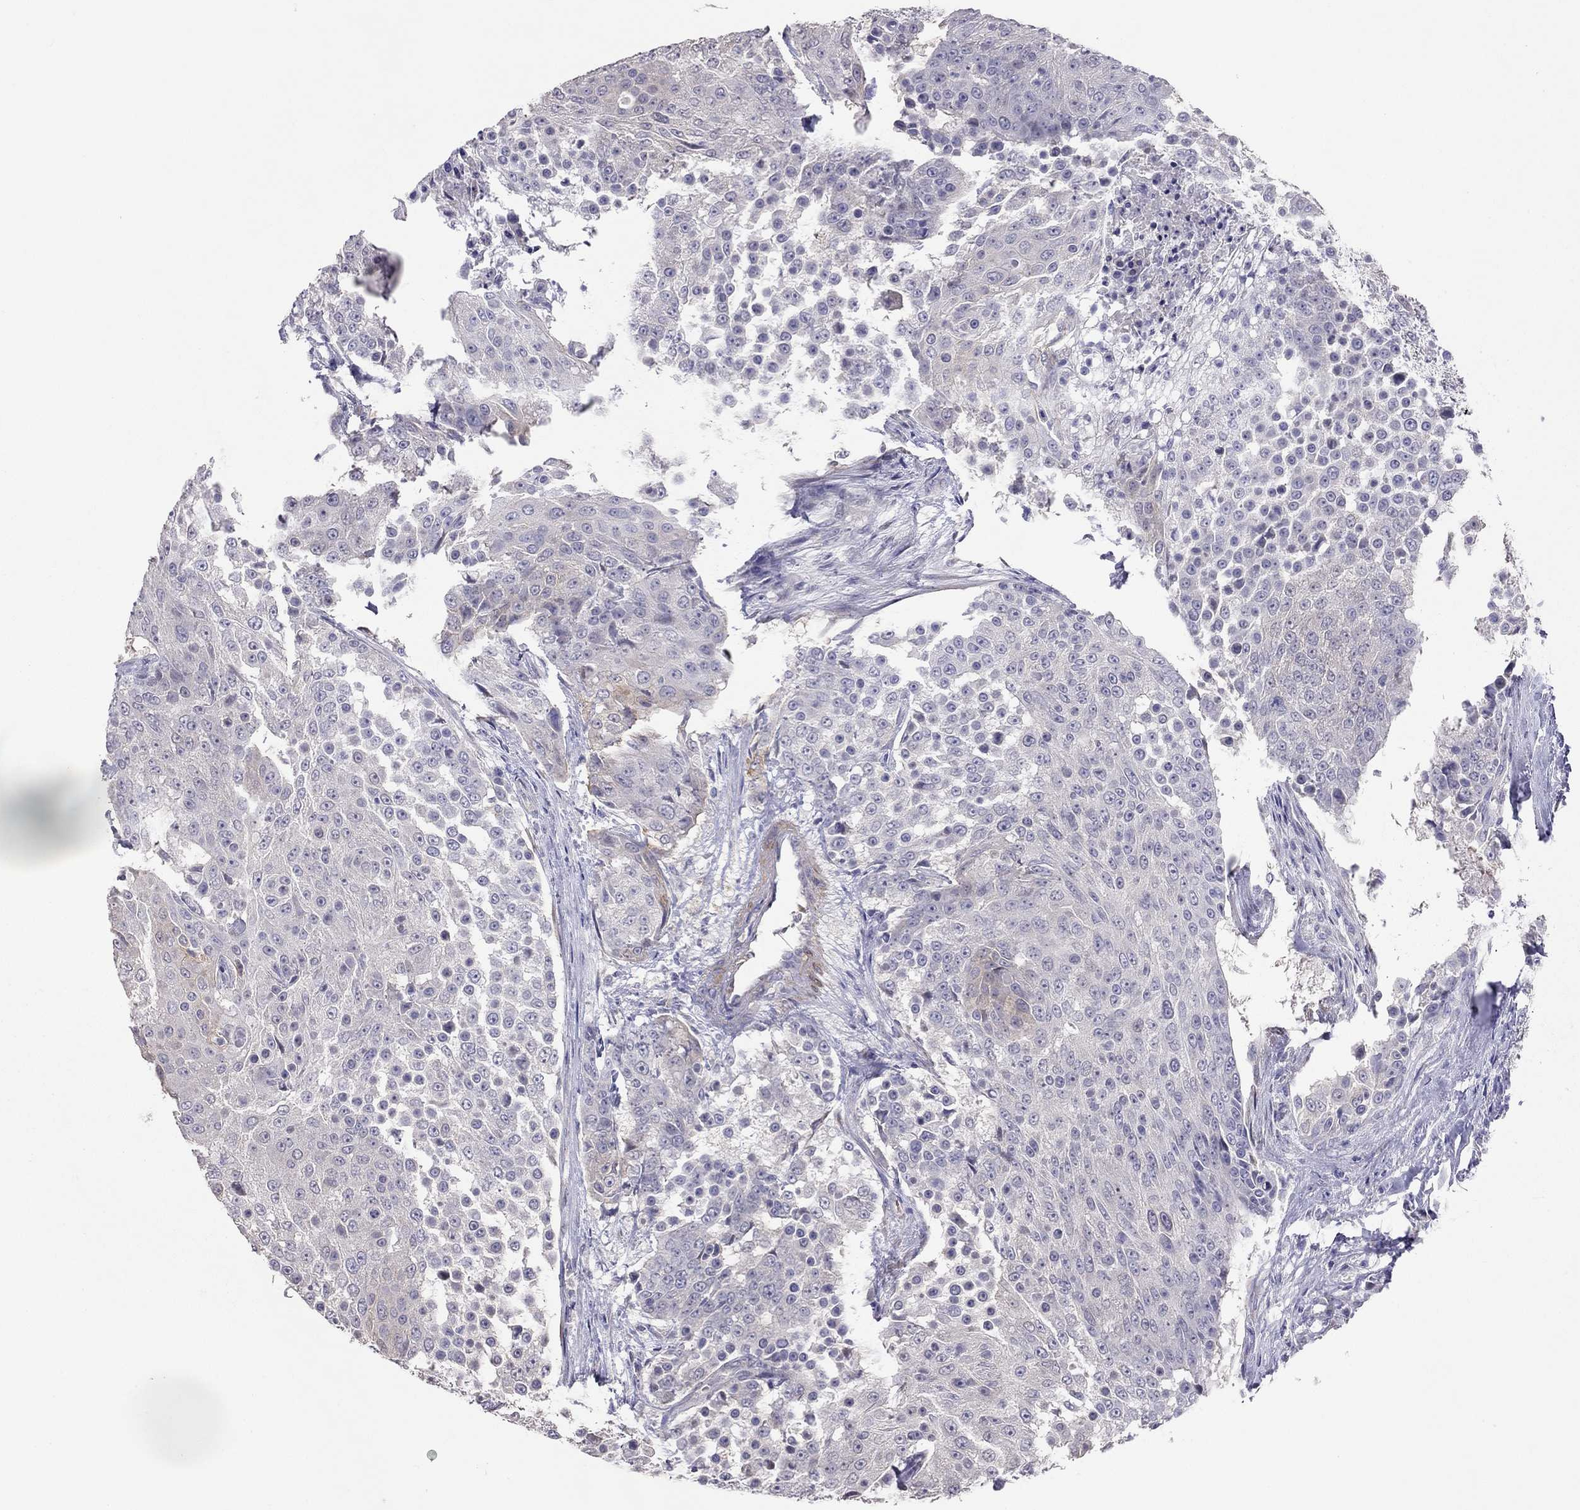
{"staining": {"intensity": "negative", "quantity": "none", "location": "none"}, "tissue": "urothelial cancer", "cell_type": "Tumor cells", "image_type": "cancer", "snomed": [{"axis": "morphology", "description": "Urothelial carcinoma, High grade"}, {"axis": "topography", "description": "Urinary bladder"}], "caption": "DAB (3,3'-diaminobenzidine) immunohistochemical staining of urothelial cancer shows no significant positivity in tumor cells. (DAB (3,3'-diaminobenzidine) immunohistochemistry (IHC), high magnification).", "gene": "SYTL2", "patient": {"sex": "female", "age": 63}}